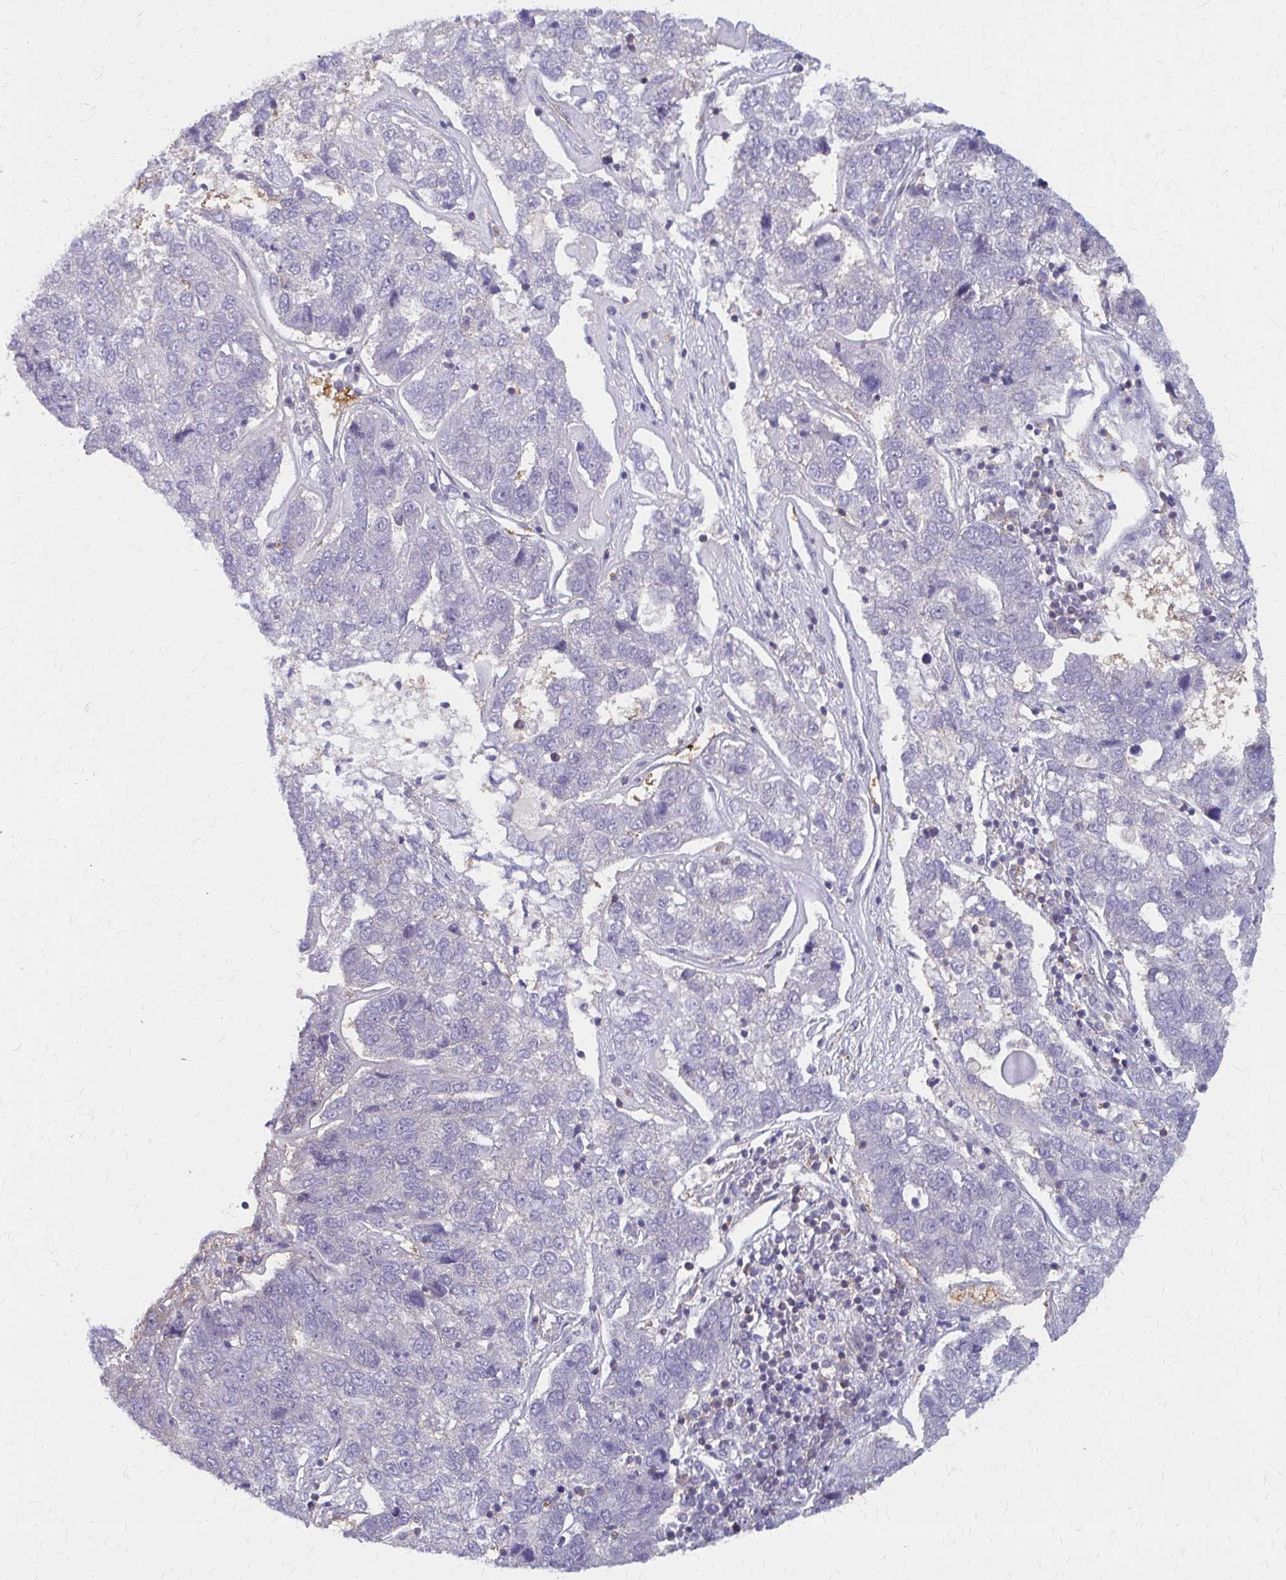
{"staining": {"intensity": "negative", "quantity": "none", "location": "none"}, "tissue": "pancreatic cancer", "cell_type": "Tumor cells", "image_type": "cancer", "snomed": [{"axis": "morphology", "description": "Adenocarcinoma, NOS"}, {"axis": "topography", "description": "Pancreas"}], "caption": "Immunohistochemical staining of human pancreatic cancer exhibits no significant staining in tumor cells.", "gene": "IFI44L", "patient": {"sex": "female", "age": 61}}